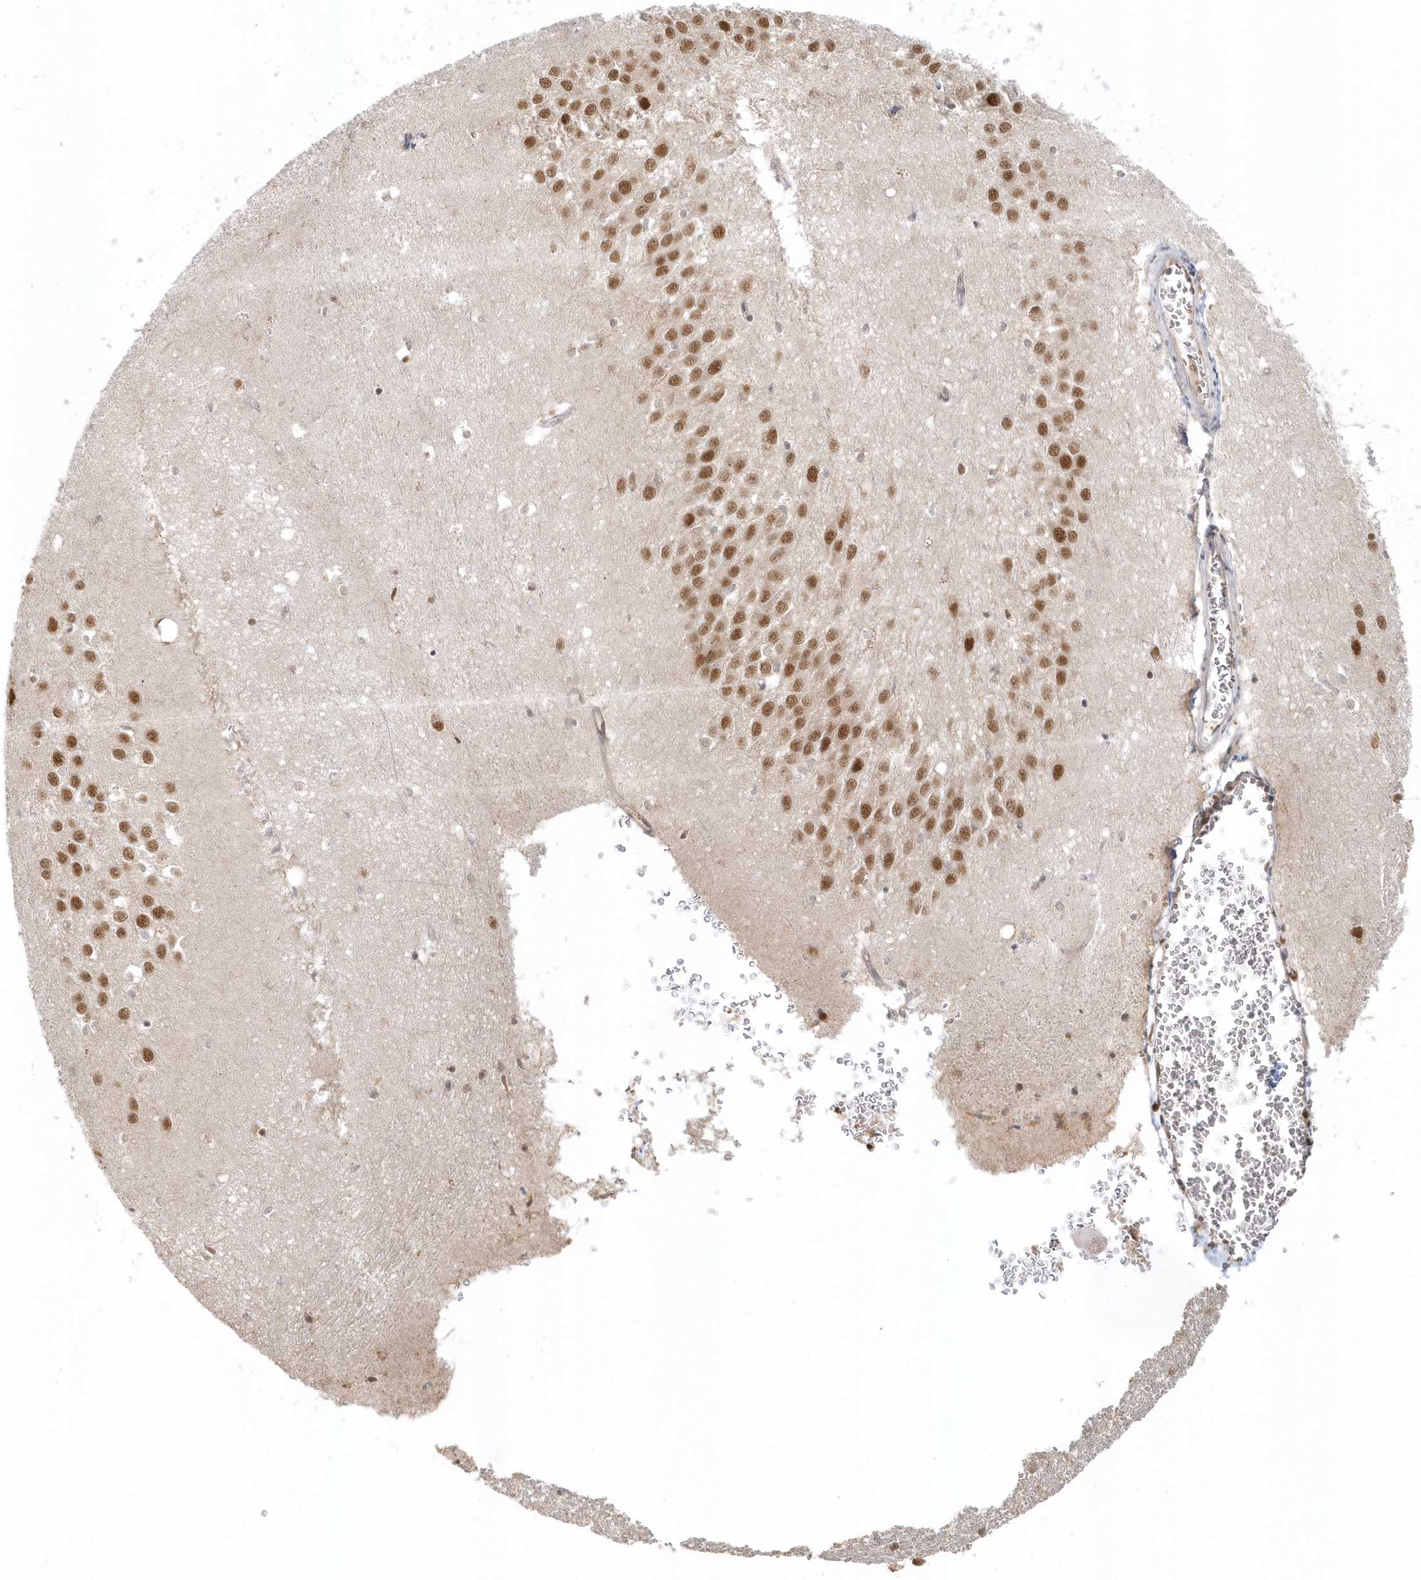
{"staining": {"intensity": "moderate", "quantity": "<25%", "location": "nuclear"}, "tissue": "hippocampus", "cell_type": "Glial cells", "image_type": "normal", "snomed": [{"axis": "morphology", "description": "Normal tissue, NOS"}, {"axis": "topography", "description": "Hippocampus"}], "caption": "The immunohistochemical stain shows moderate nuclear positivity in glial cells of normal hippocampus. The staining is performed using DAB brown chromogen to label protein expression. The nuclei are counter-stained blue using hematoxylin.", "gene": "PSMD6", "patient": {"sex": "female", "age": 64}}